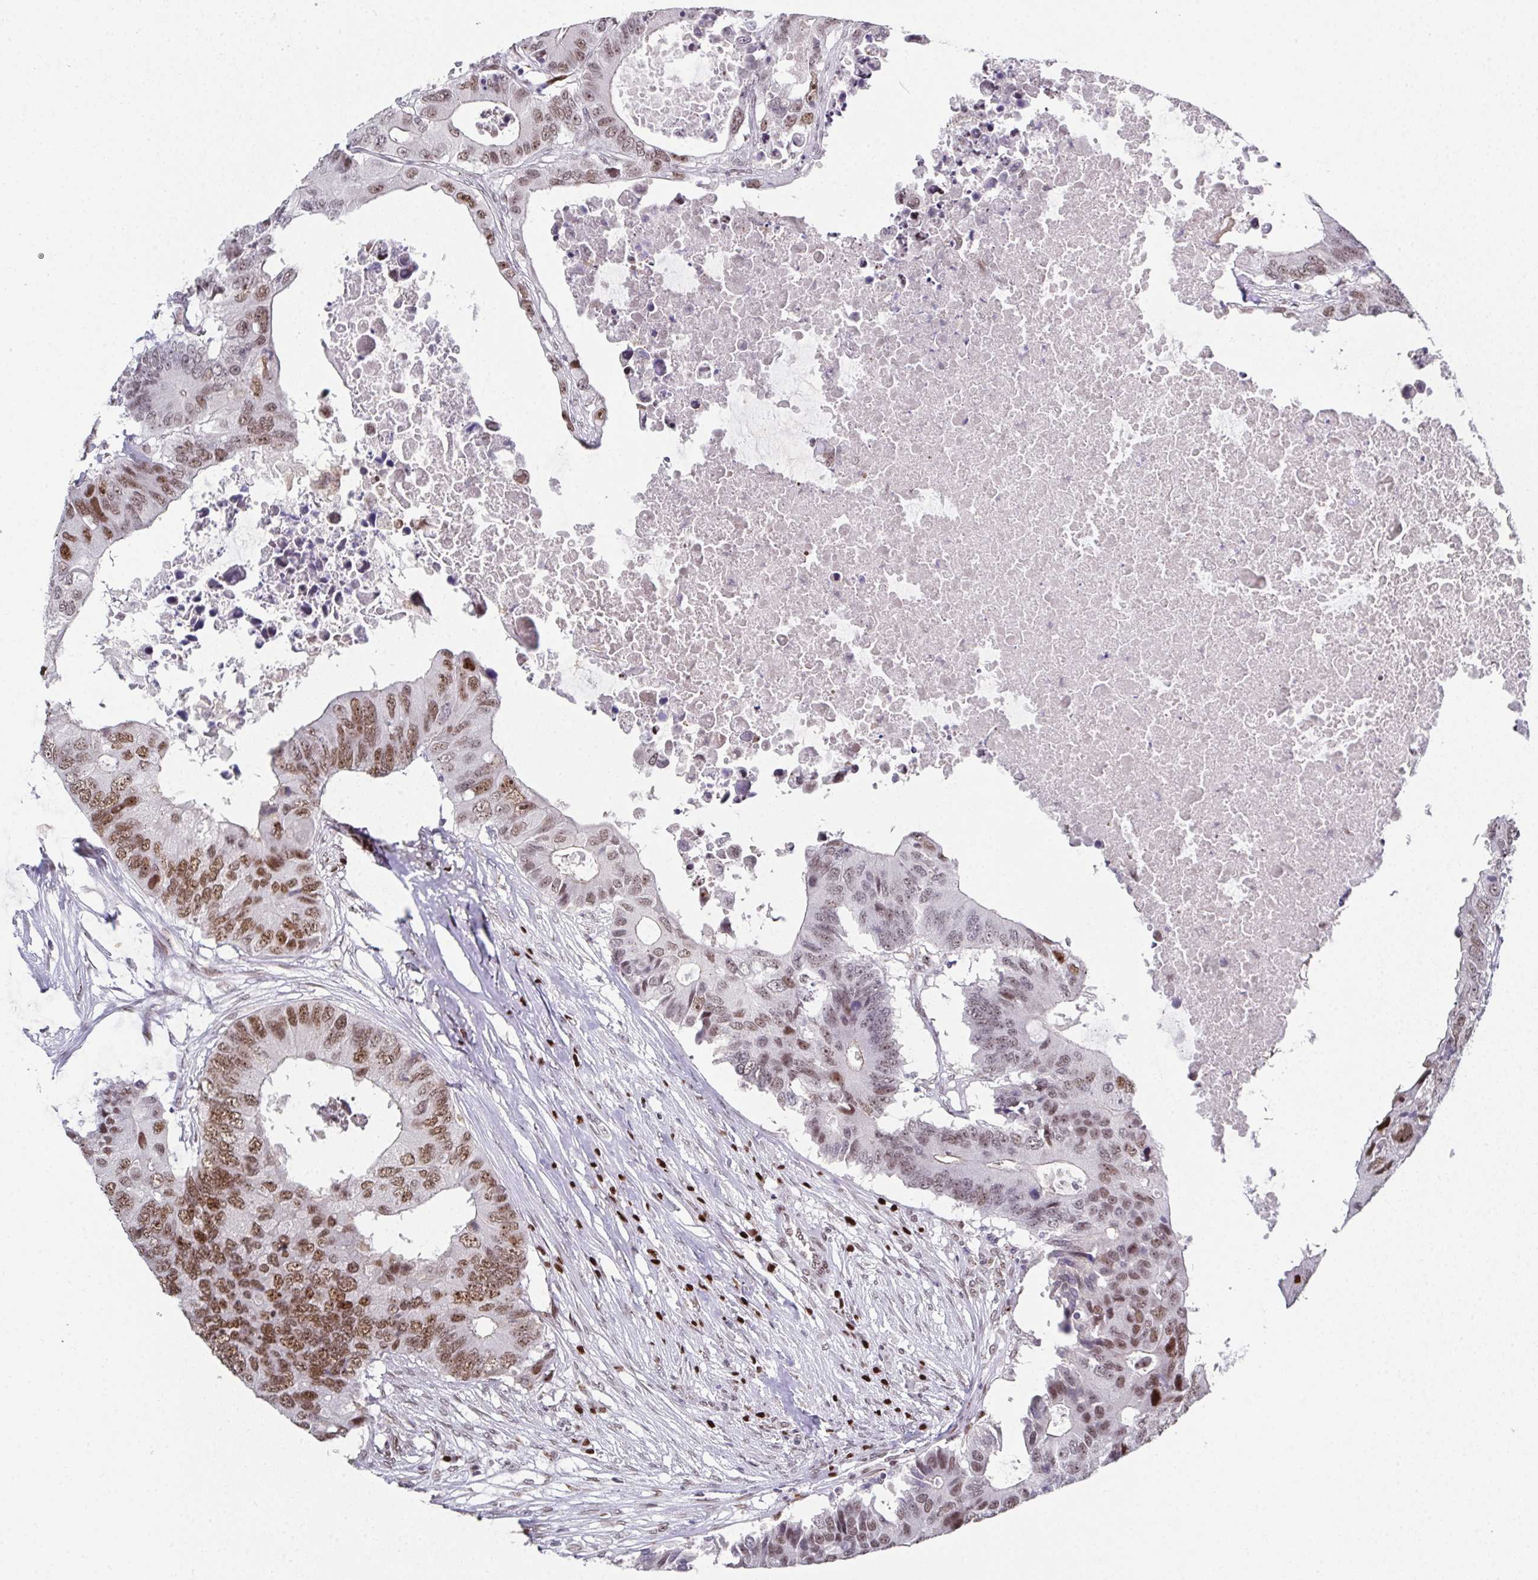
{"staining": {"intensity": "moderate", "quantity": "25%-75%", "location": "nuclear"}, "tissue": "colorectal cancer", "cell_type": "Tumor cells", "image_type": "cancer", "snomed": [{"axis": "morphology", "description": "Adenocarcinoma, NOS"}, {"axis": "topography", "description": "Colon"}], "caption": "Human colorectal cancer stained for a protein (brown) displays moderate nuclear positive staining in about 25%-75% of tumor cells.", "gene": "RB1", "patient": {"sex": "male", "age": 71}}